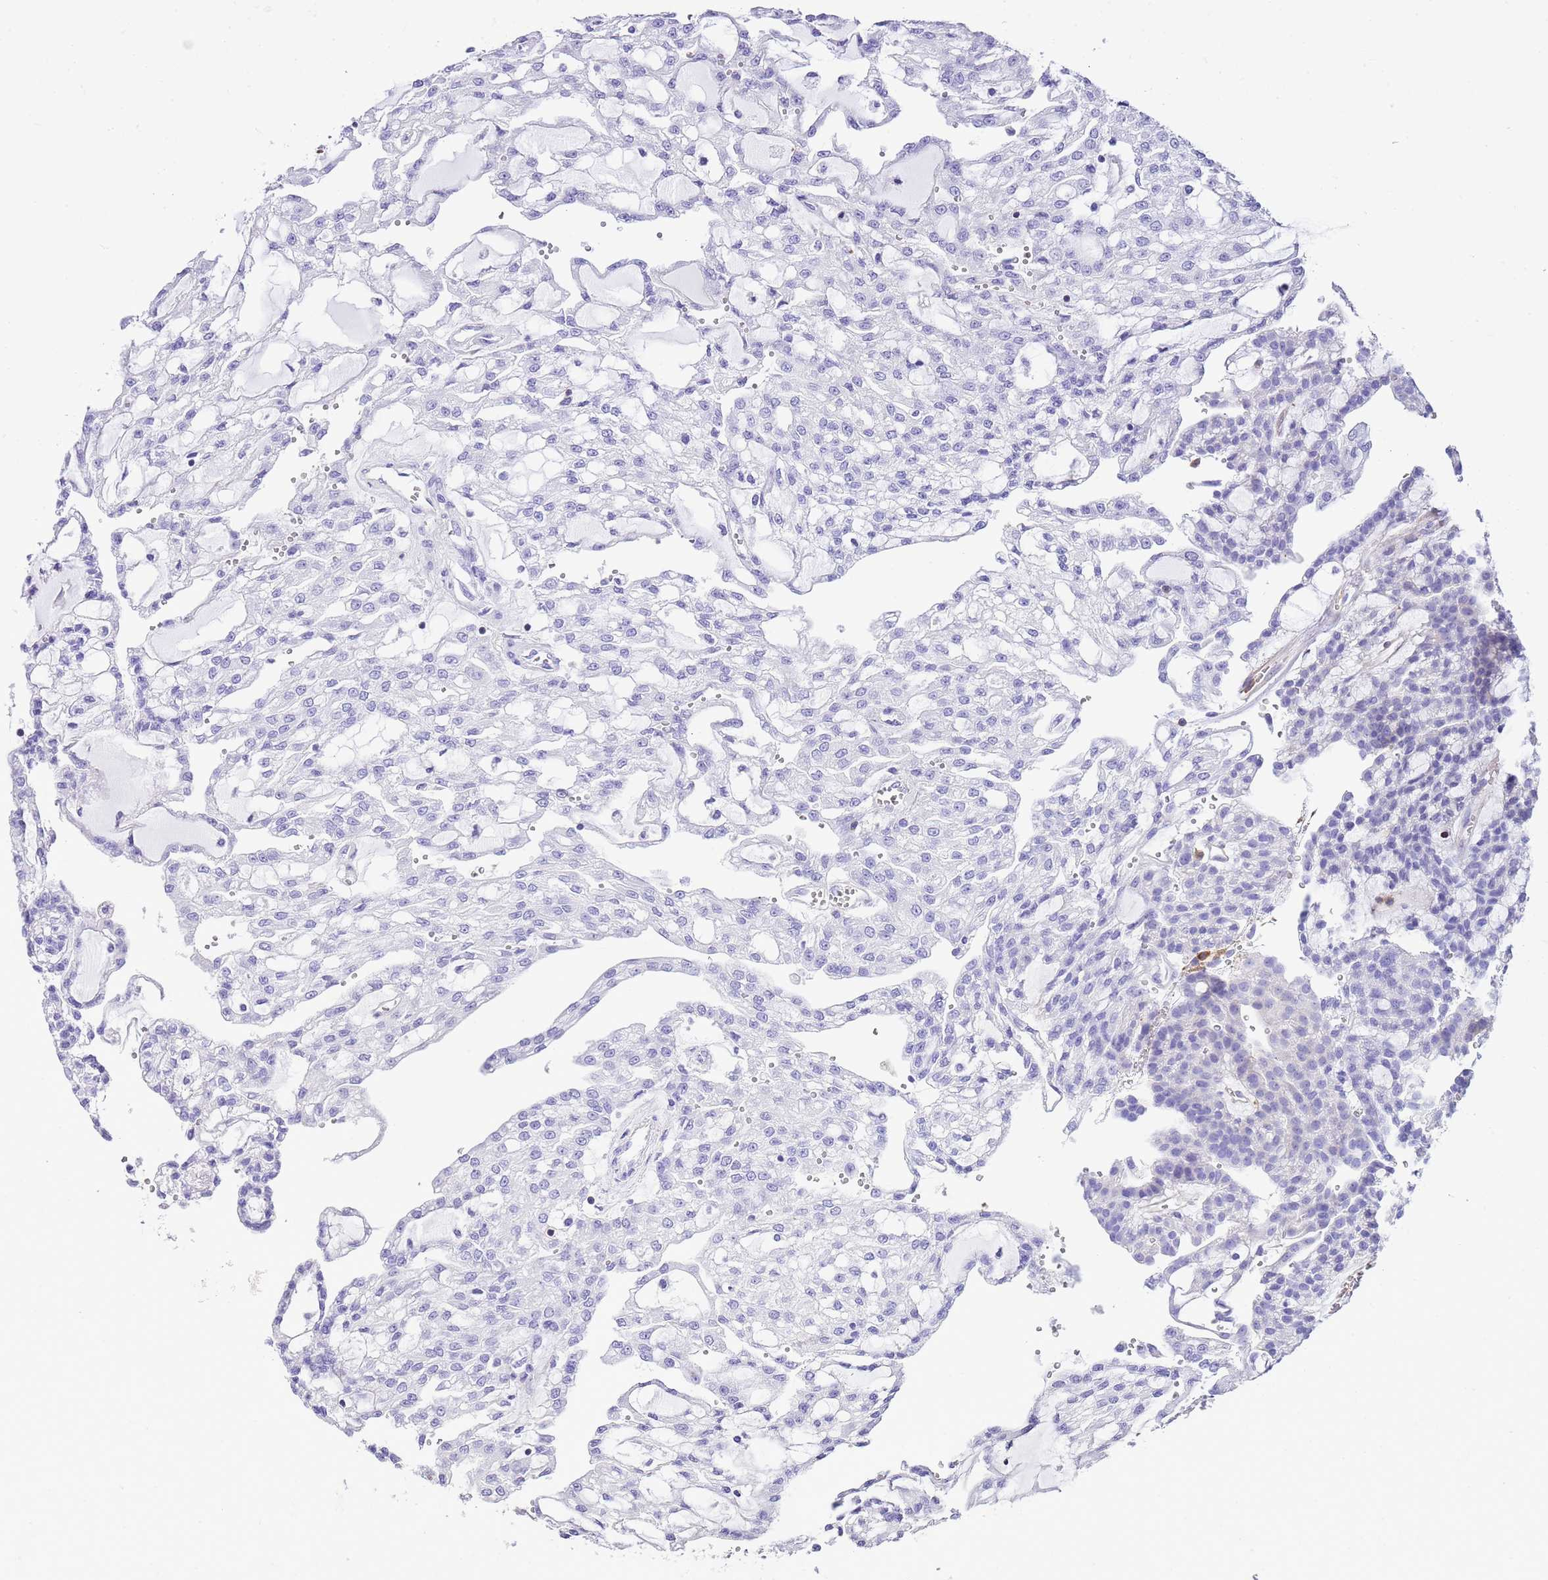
{"staining": {"intensity": "negative", "quantity": "none", "location": "none"}, "tissue": "renal cancer", "cell_type": "Tumor cells", "image_type": "cancer", "snomed": [{"axis": "morphology", "description": "Adenocarcinoma, NOS"}, {"axis": "topography", "description": "Kidney"}], "caption": "This is an immunohistochemistry histopathology image of human renal cancer. There is no expression in tumor cells.", "gene": "CNN2", "patient": {"sex": "male", "age": 63}}